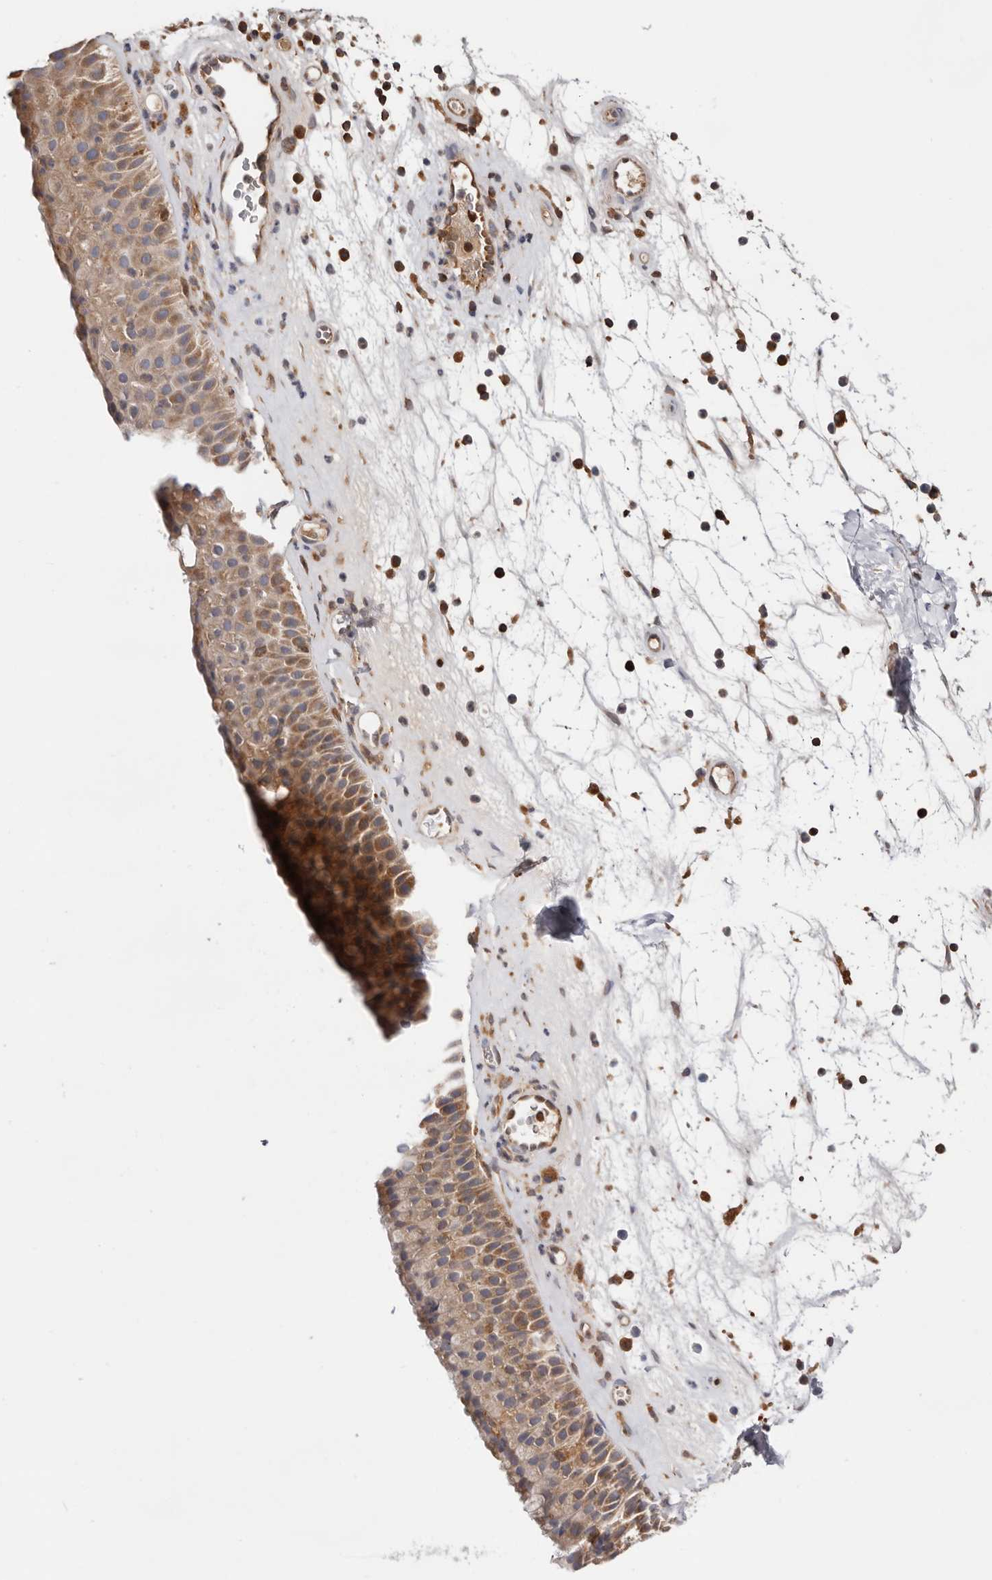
{"staining": {"intensity": "moderate", "quantity": ">75%", "location": "cytoplasmic/membranous"}, "tissue": "nasopharynx", "cell_type": "Respiratory epithelial cells", "image_type": "normal", "snomed": [{"axis": "morphology", "description": "Normal tissue, NOS"}, {"axis": "topography", "description": "Nasopharynx"}], "caption": "Unremarkable nasopharynx reveals moderate cytoplasmic/membranous positivity in about >75% of respiratory epithelial cells.", "gene": "RNF213", "patient": {"sex": "male", "age": 64}}